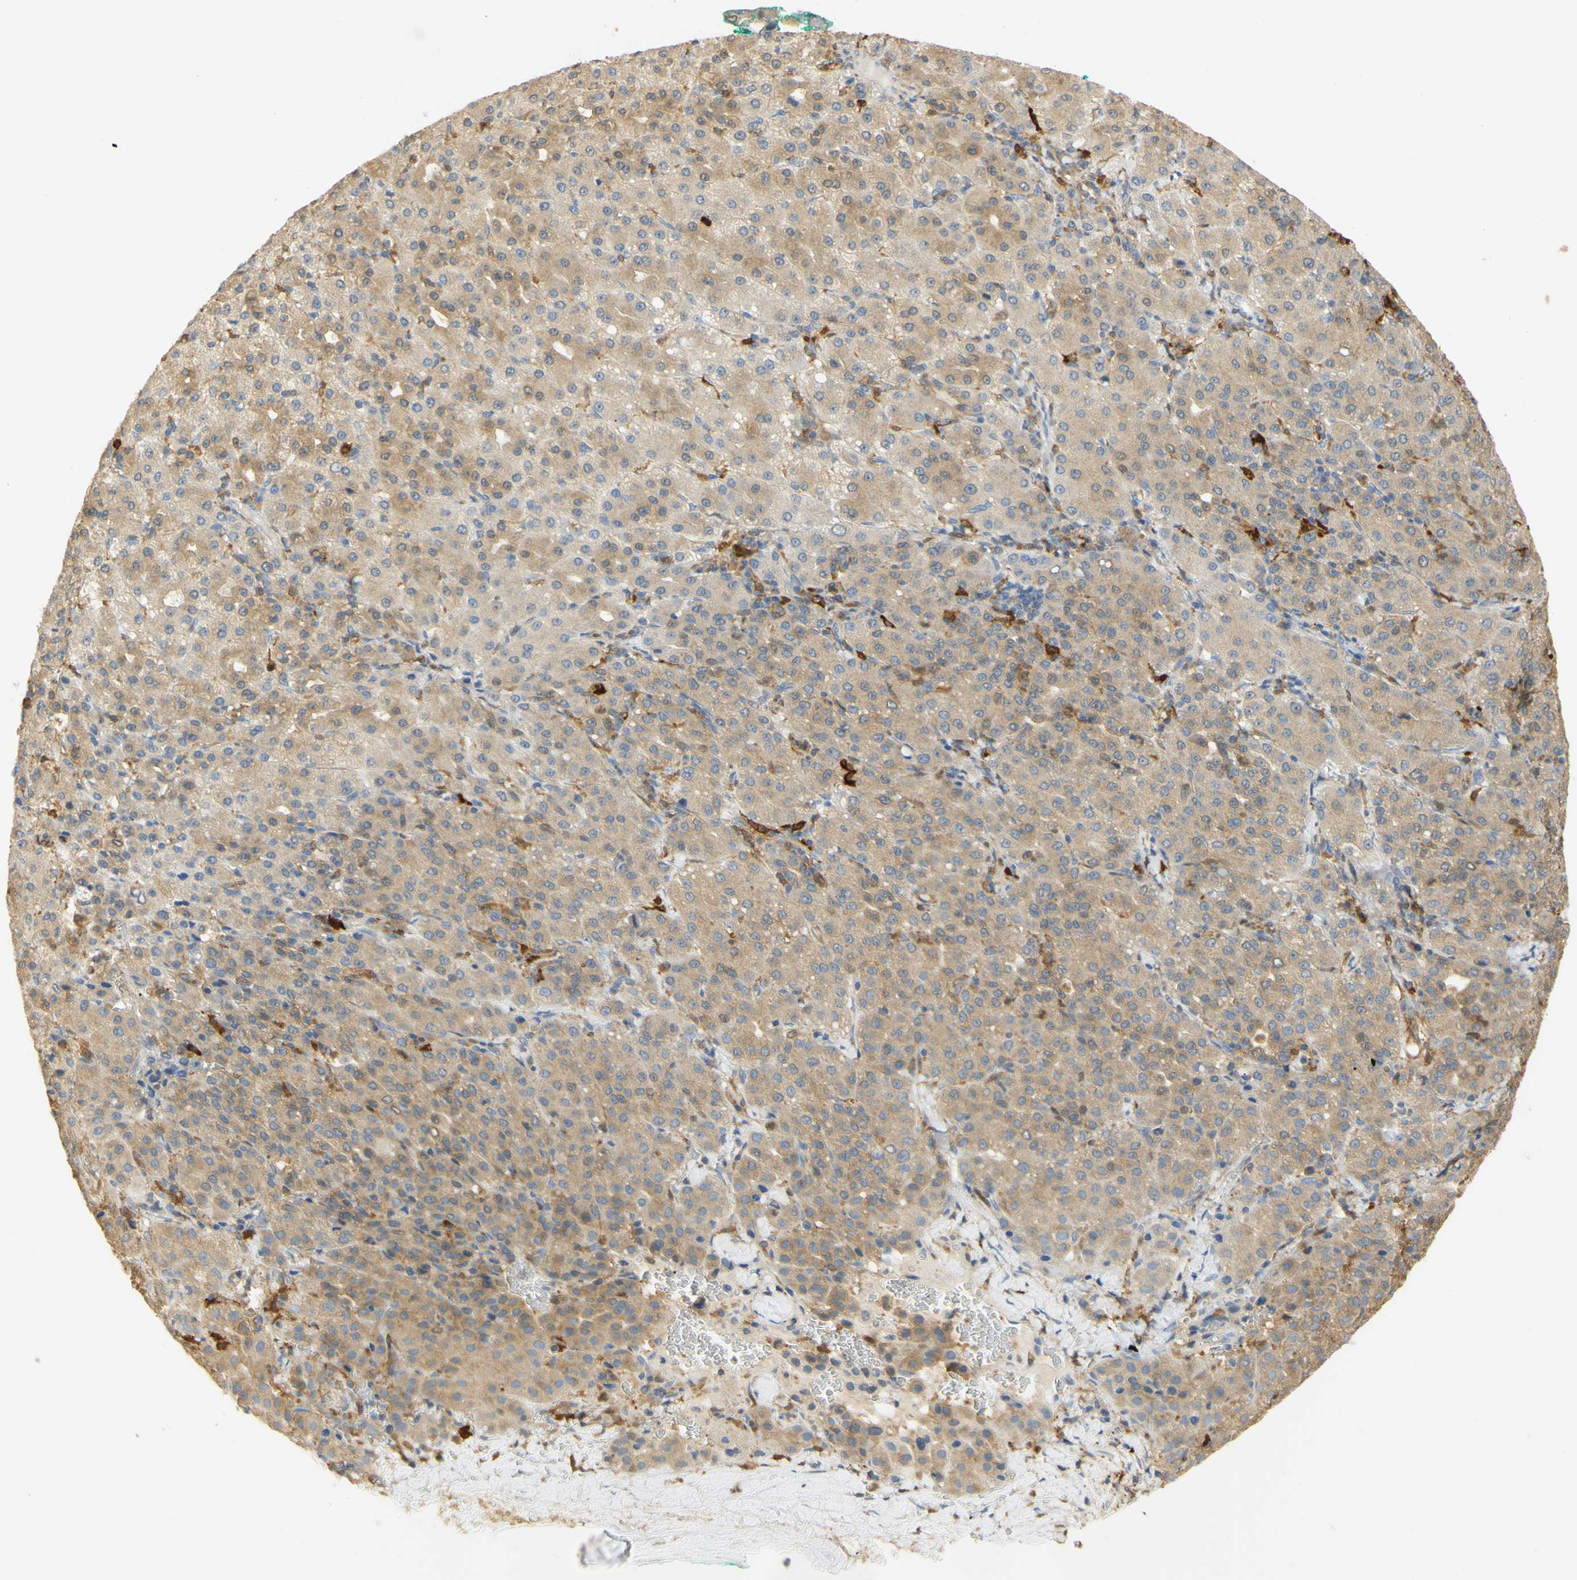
{"staining": {"intensity": "moderate", "quantity": ">75%", "location": "cytoplasmic/membranous"}, "tissue": "liver cancer", "cell_type": "Tumor cells", "image_type": "cancer", "snomed": [{"axis": "morphology", "description": "Carcinoma, Hepatocellular, NOS"}, {"axis": "topography", "description": "Liver"}], "caption": "Liver cancer stained with a brown dye exhibits moderate cytoplasmic/membranous positive positivity in approximately >75% of tumor cells.", "gene": "PAK1", "patient": {"sex": "male", "age": 65}}